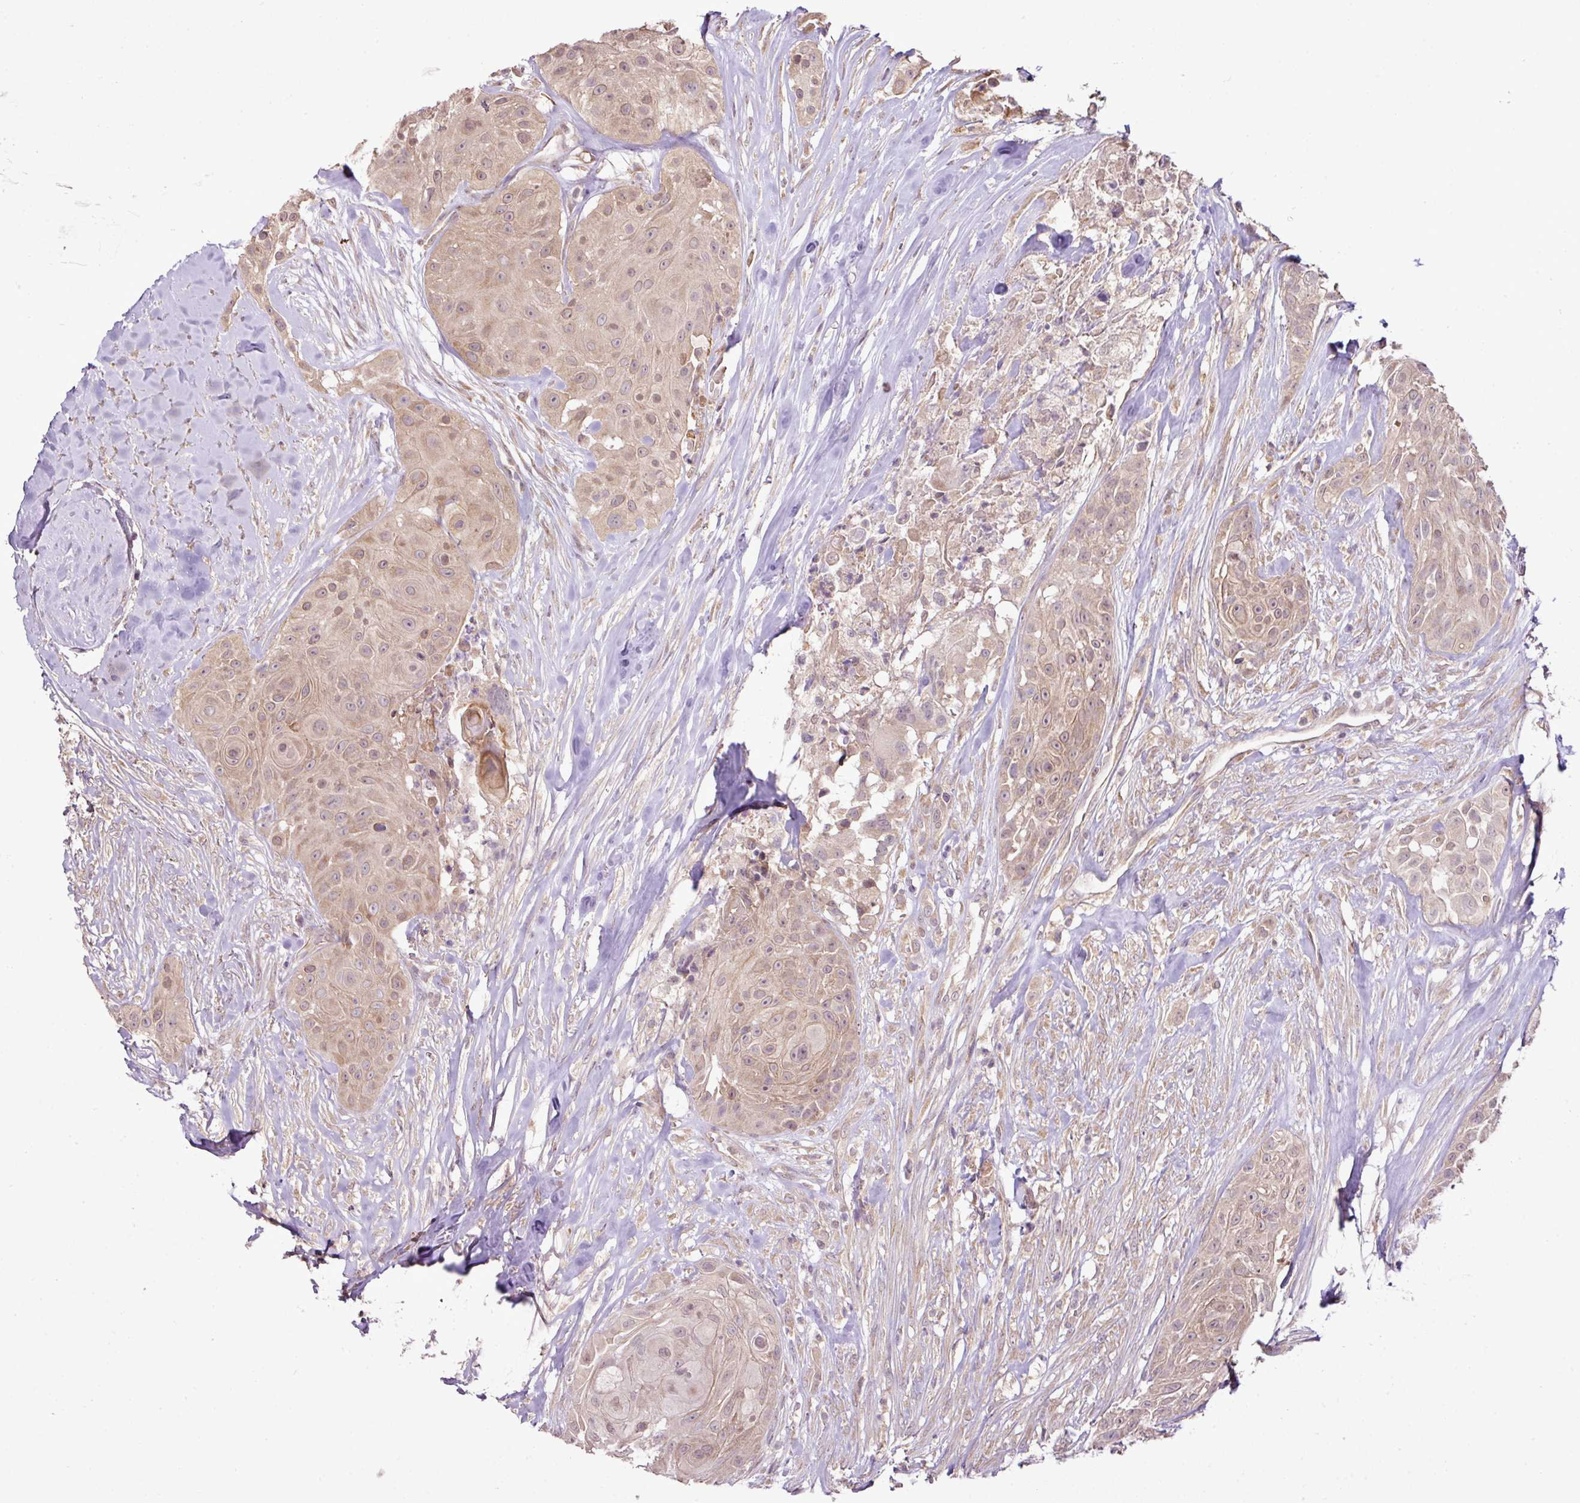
{"staining": {"intensity": "moderate", "quantity": ">75%", "location": "cytoplasmic/membranous,nuclear"}, "tissue": "head and neck cancer", "cell_type": "Tumor cells", "image_type": "cancer", "snomed": [{"axis": "morphology", "description": "Squamous cell carcinoma, NOS"}, {"axis": "topography", "description": "Head-Neck"}], "caption": "Head and neck cancer stained with DAB immunohistochemistry (IHC) reveals medium levels of moderate cytoplasmic/membranous and nuclear positivity in approximately >75% of tumor cells.", "gene": "DNAAF4", "patient": {"sex": "male", "age": 83}}